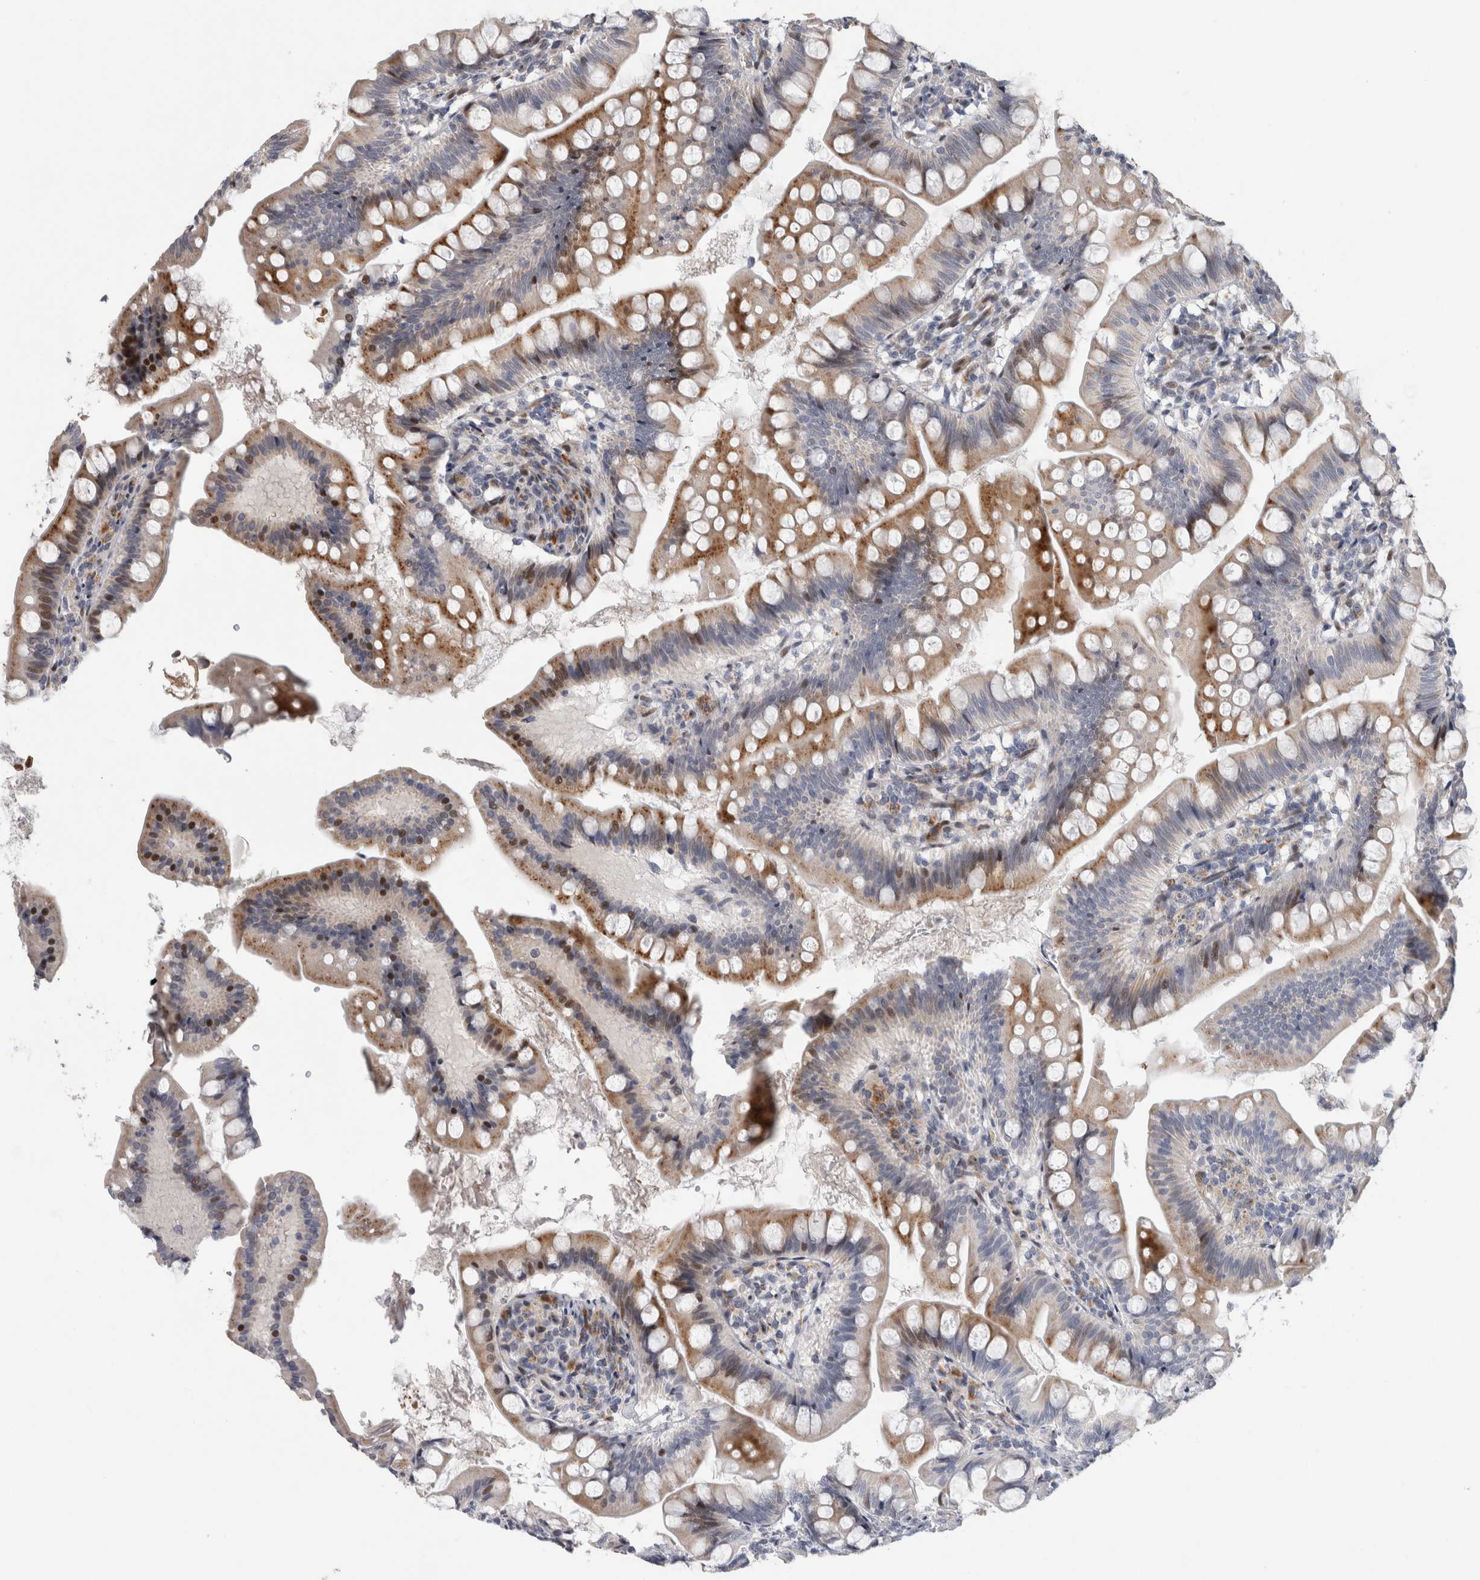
{"staining": {"intensity": "strong", "quantity": "<25%", "location": "cytoplasmic/membranous,nuclear"}, "tissue": "small intestine", "cell_type": "Glandular cells", "image_type": "normal", "snomed": [{"axis": "morphology", "description": "Normal tissue, NOS"}, {"axis": "topography", "description": "Small intestine"}], "caption": "Protein staining by immunohistochemistry (IHC) shows strong cytoplasmic/membranous,nuclear staining in approximately <25% of glandular cells in unremarkable small intestine.", "gene": "RBM48", "patient": {"sex": "male", "age": 7}}